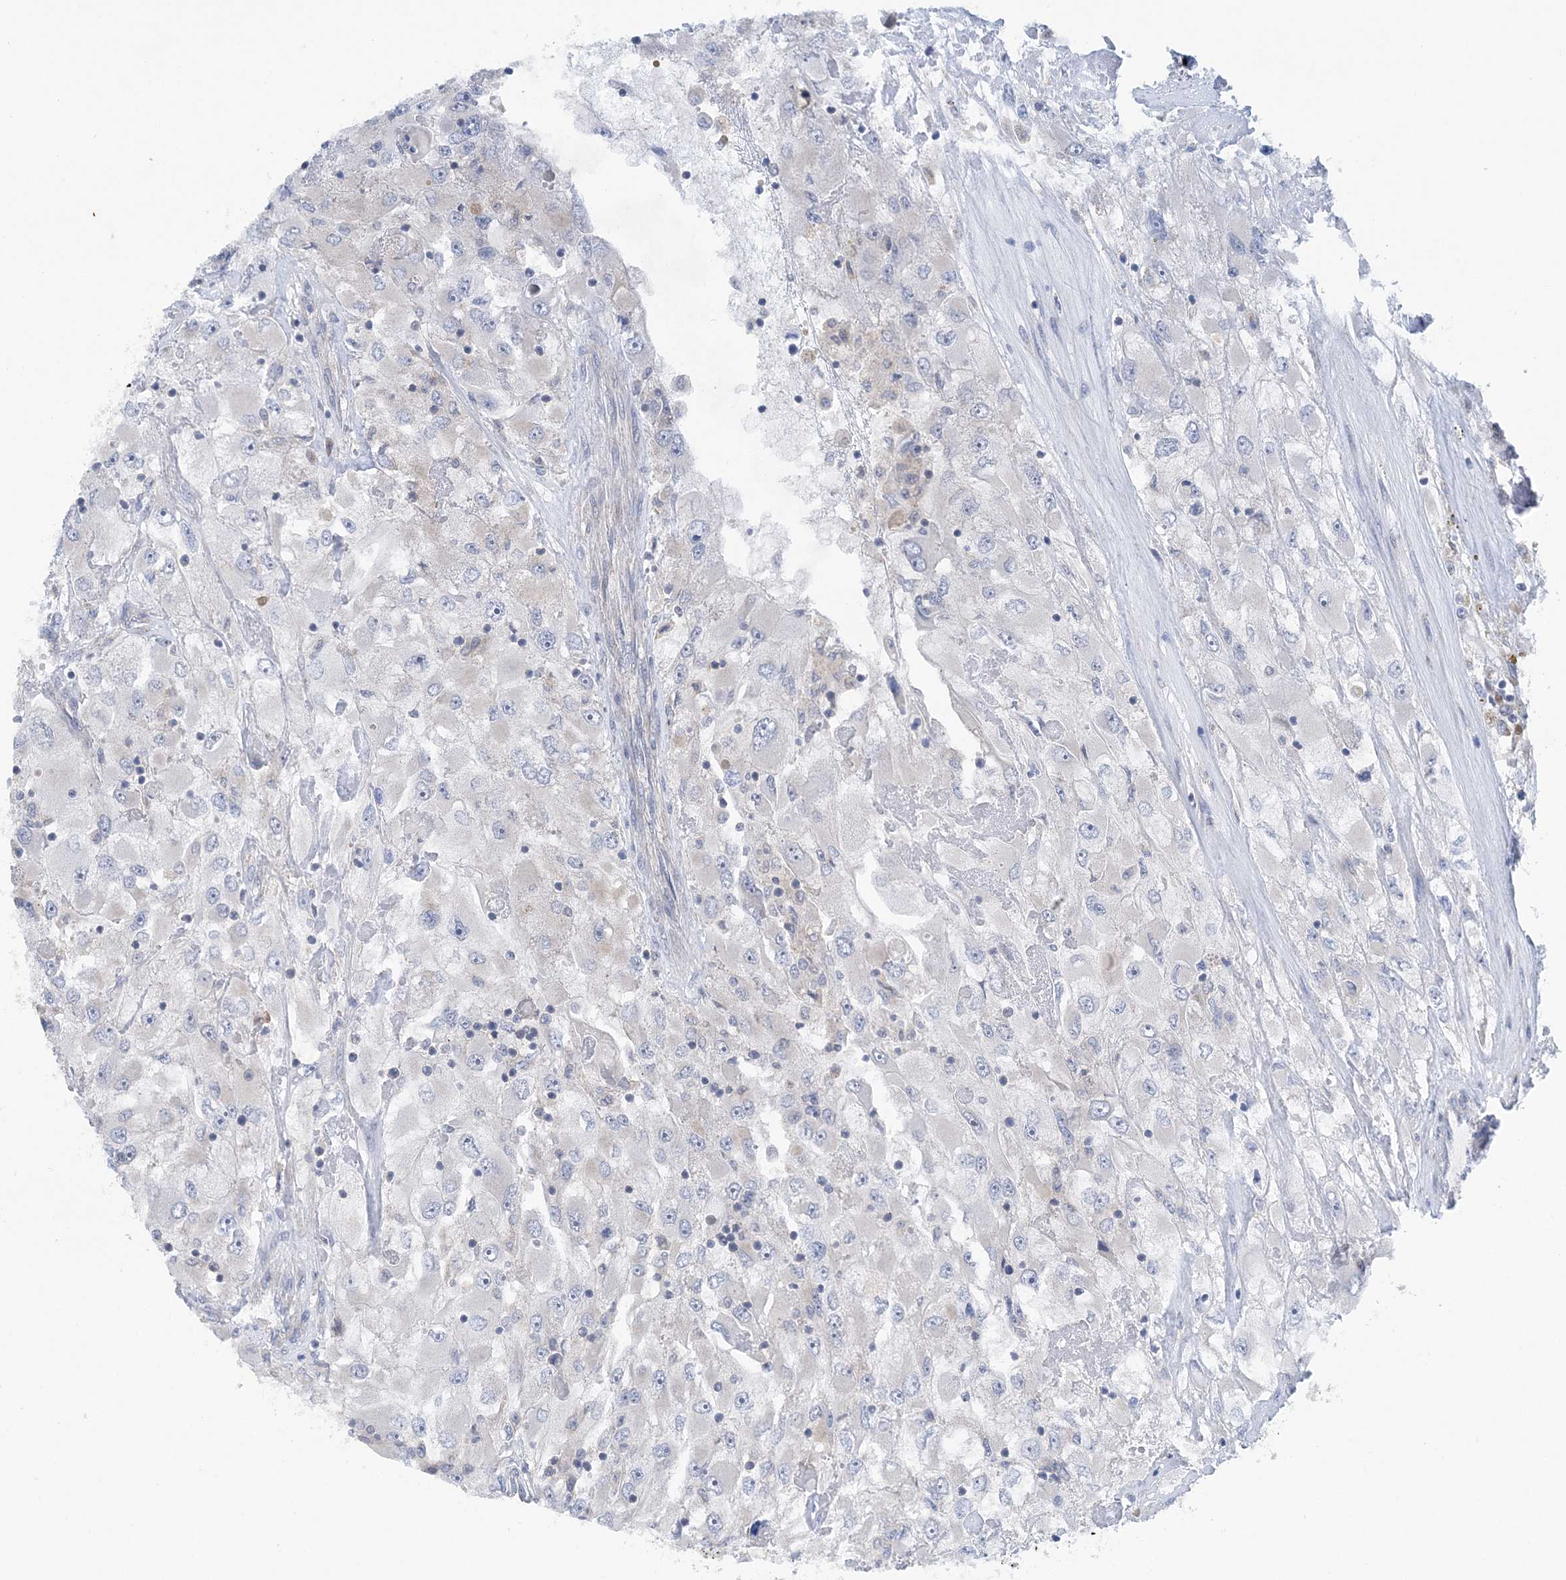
{"staining": {"intensity": "negative", "quantity": "none", "location": "none"}, "tissue": "renal cancer", "cell_type": "Tumor cells", "image_type": "cancer", "snomed": [{"axis": "morphology", "description": "Adenocarcinoma, NOS"}, {"axis": "topography", "description": "Kidney"}], "caption": "High magnification brightfield microscopy of renal cancer stained with DAB (3,3'-diaminobenzidine) (brown) and counterstained with hematoxylin (blue): tumor cells show no significant expression. Brightfield microscopy of IHC stained with DAB (brown) and hematoxylin (blue), captured at high magnification.", "gene": "COPE", "patient": {"sex": "female", "age": 52}}